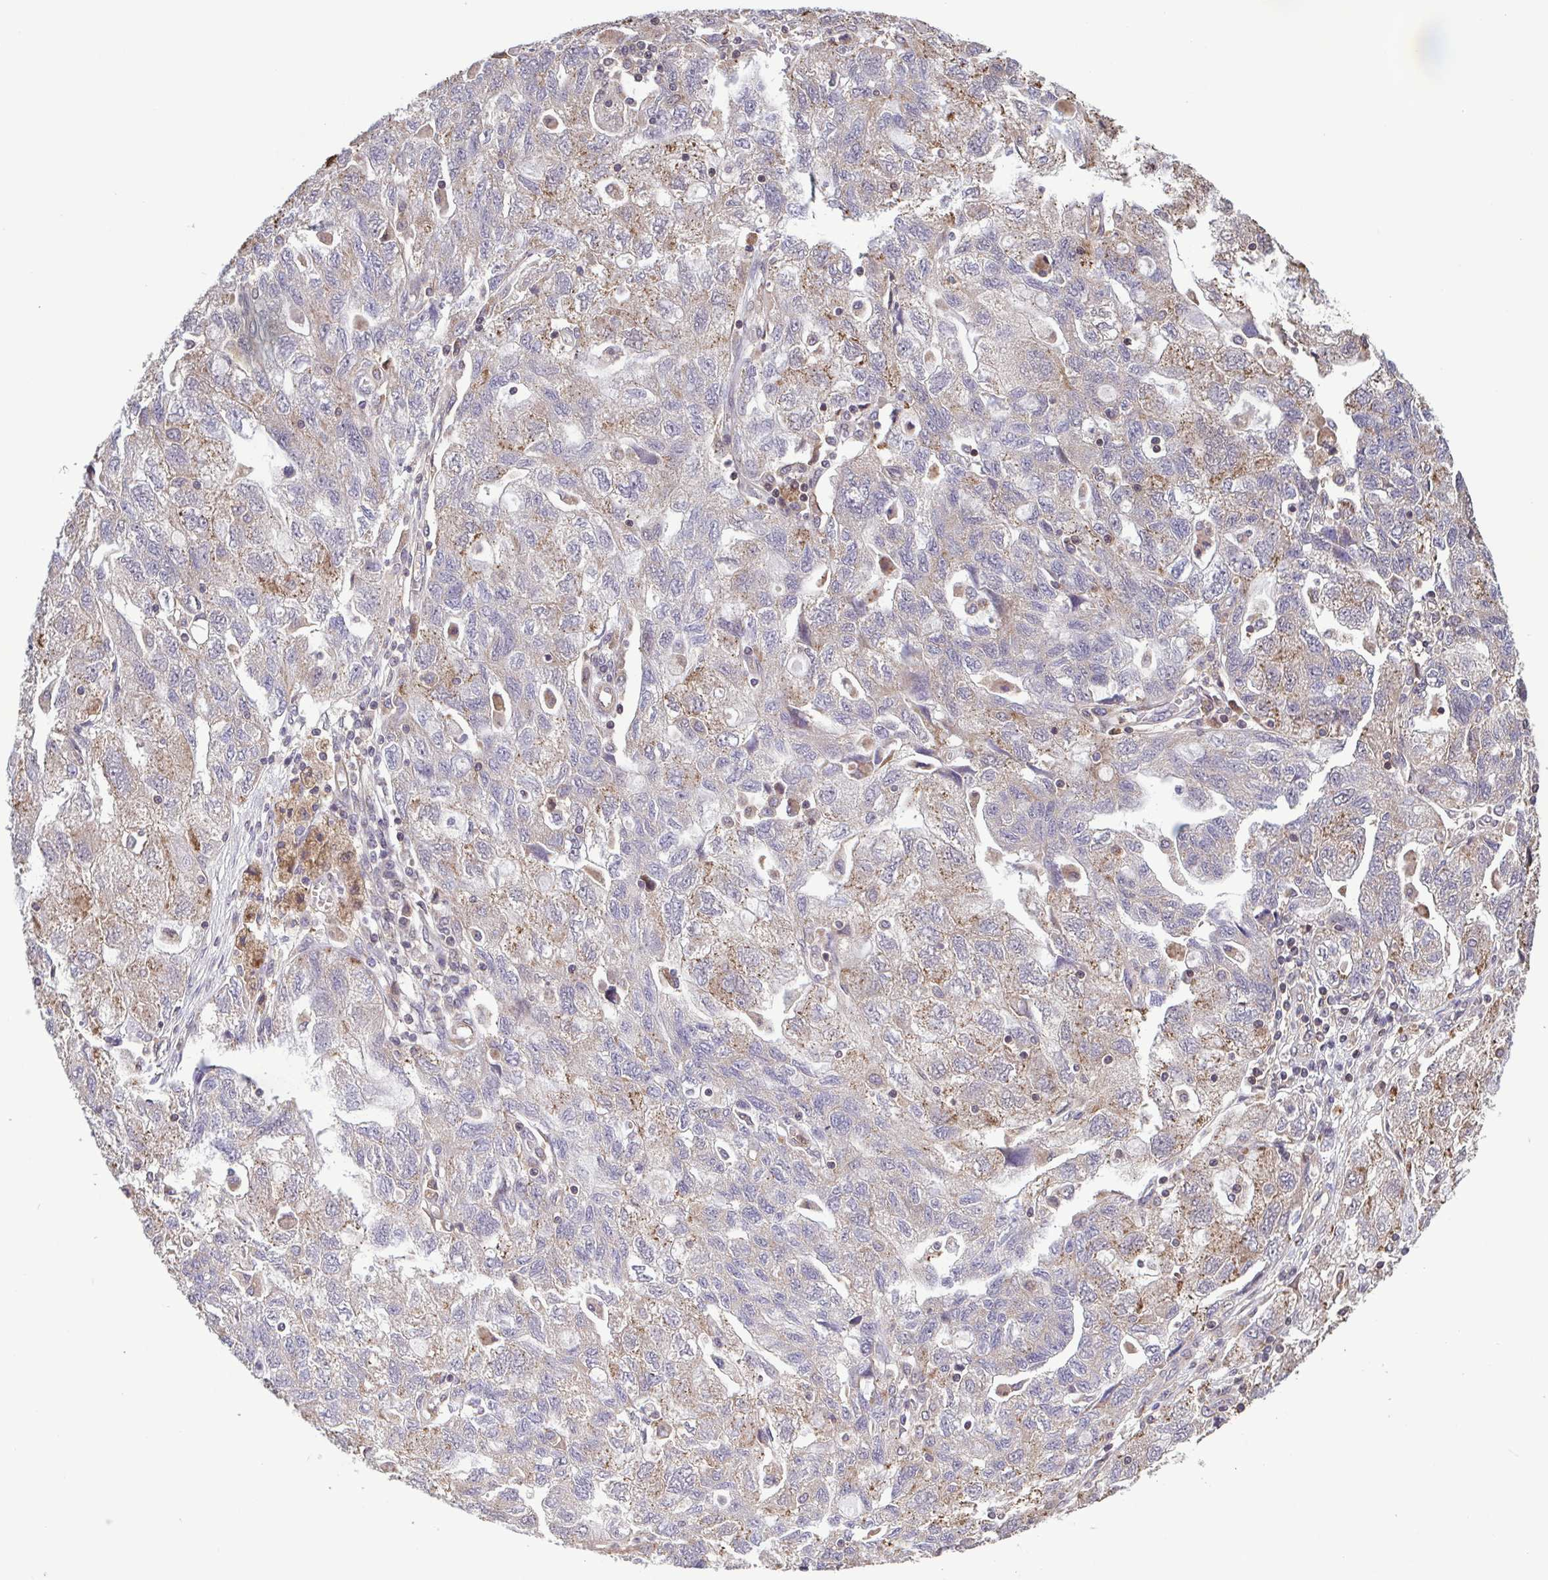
{"staining": {"intensity": "weak", "quantity": "25%-75%", "location": "cytoplasmic/membranous"}, "tissue": "ovarian cancer", "cell_type": "Tumor cells", "image_type": "cancer", "snomed": [{"axis": "morphology", "description": "Carcinoma, NOS"}, {"axis": "morphology", "description": "Cystadenocarcinoma, serous, NOS"}, {"axis": "topography", "description": "Ovary"}], "caption": "A brown stain shows weak cytoplasmic/membranous expression of a protein in serous cystadenocarcinoma (ovarian) tumor cells.", "gene": "ZNF200", "patient": {"sex": "female", "age": 69}}